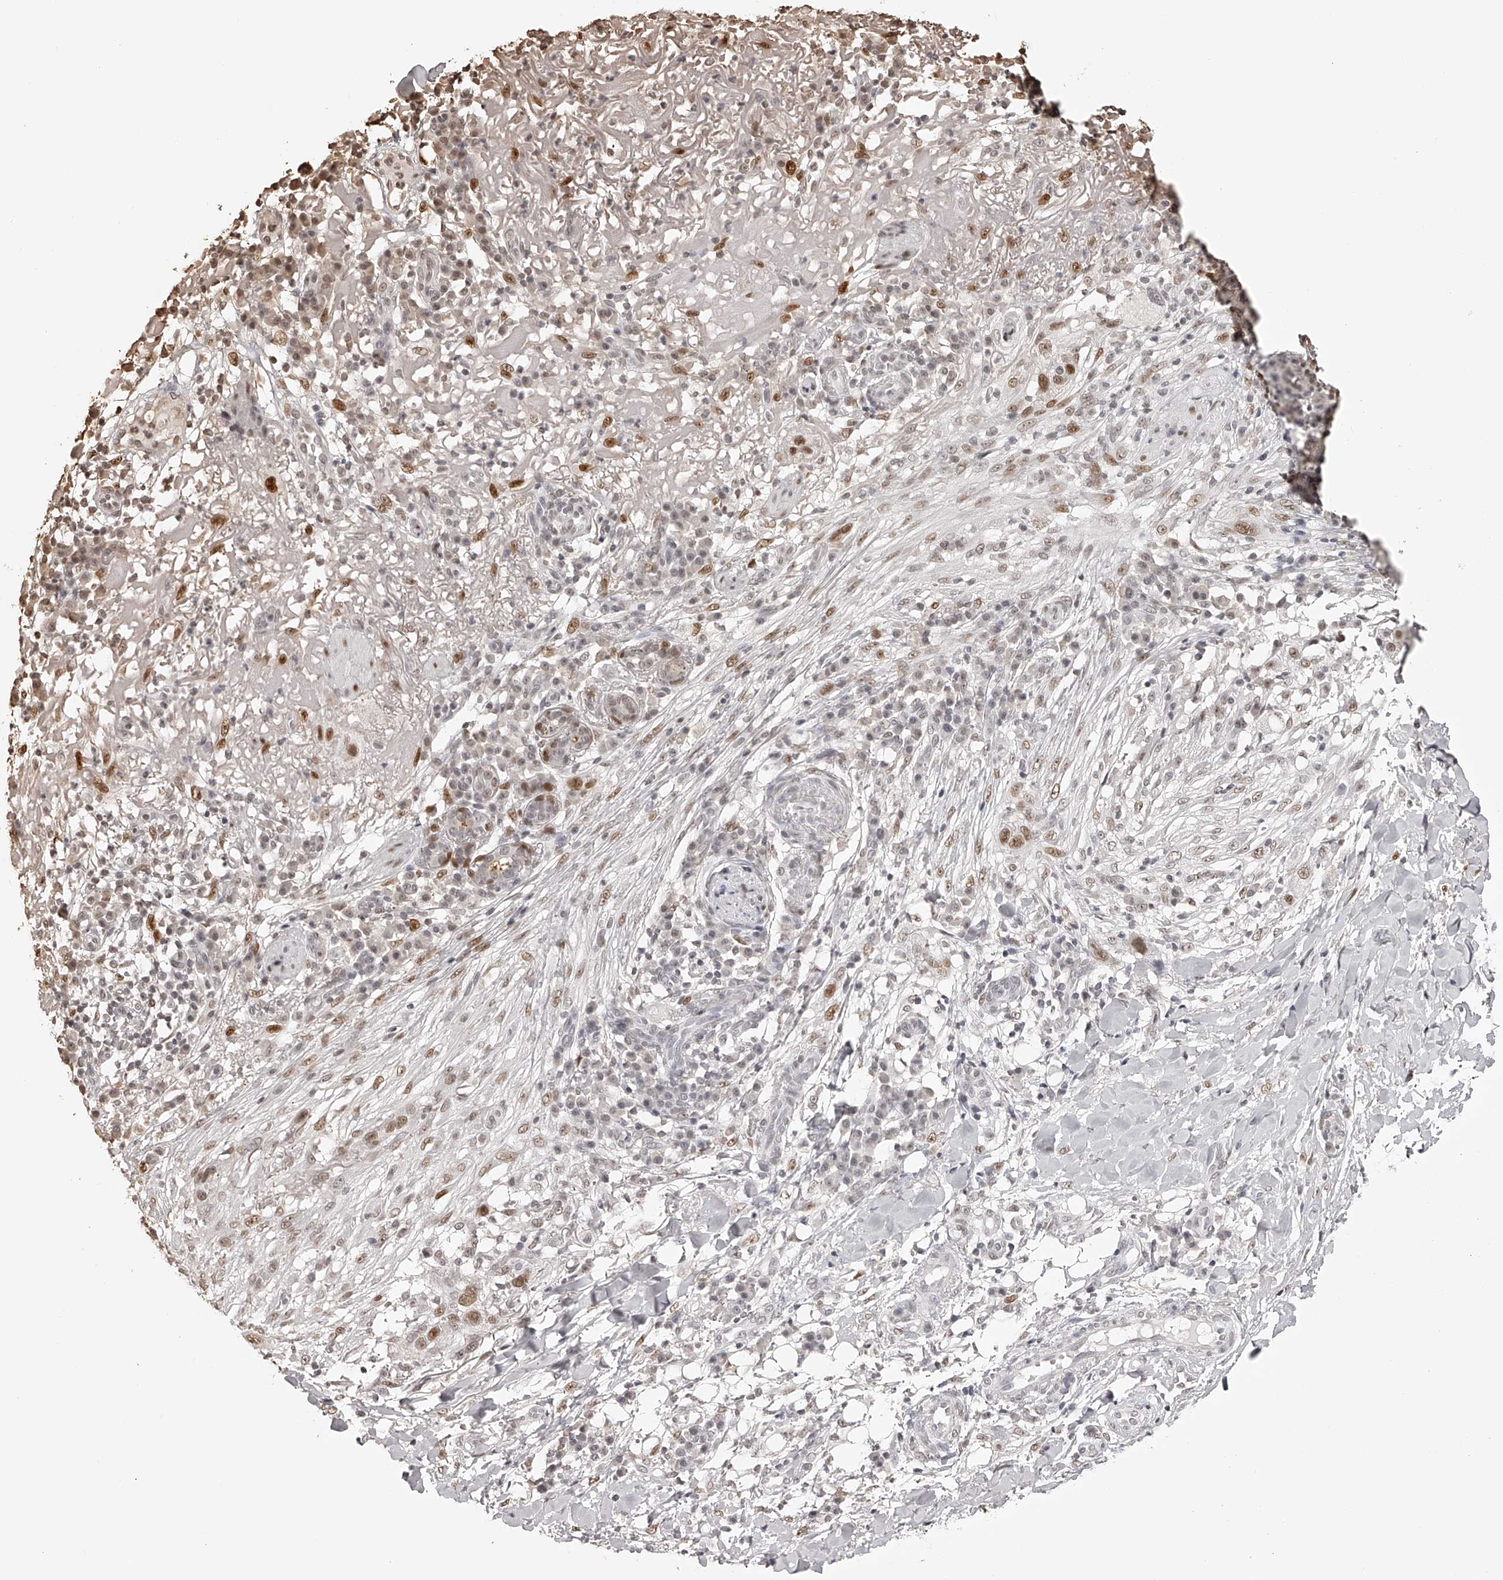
{"staining": {"intensity": "moderate", "quantity": ">75%", "location": "nuclear"}, "tissue": "skin cancer", "cell_type": "Tumor cells", "image_type": "cancer", "snomed": [{"axis": "morphology", "description": "Normal tissue, NOS"}, {"axis": "morphology", "description": "Squamous cell carcinoma, NOS"}, {"axis": "topography", "description": "Skin"}], "caption": "Protein staining of squamous cell carcinoma (skin) tissue displays moderate nuclear expression in approximately >75% of tumor cells. (DAB (3,3'-diaminobenzidine) IHC, brown staining for protein, blue staining for nuclei).", "gene": "ZNF503", "patient": {"sex": "female", "age": 96}}